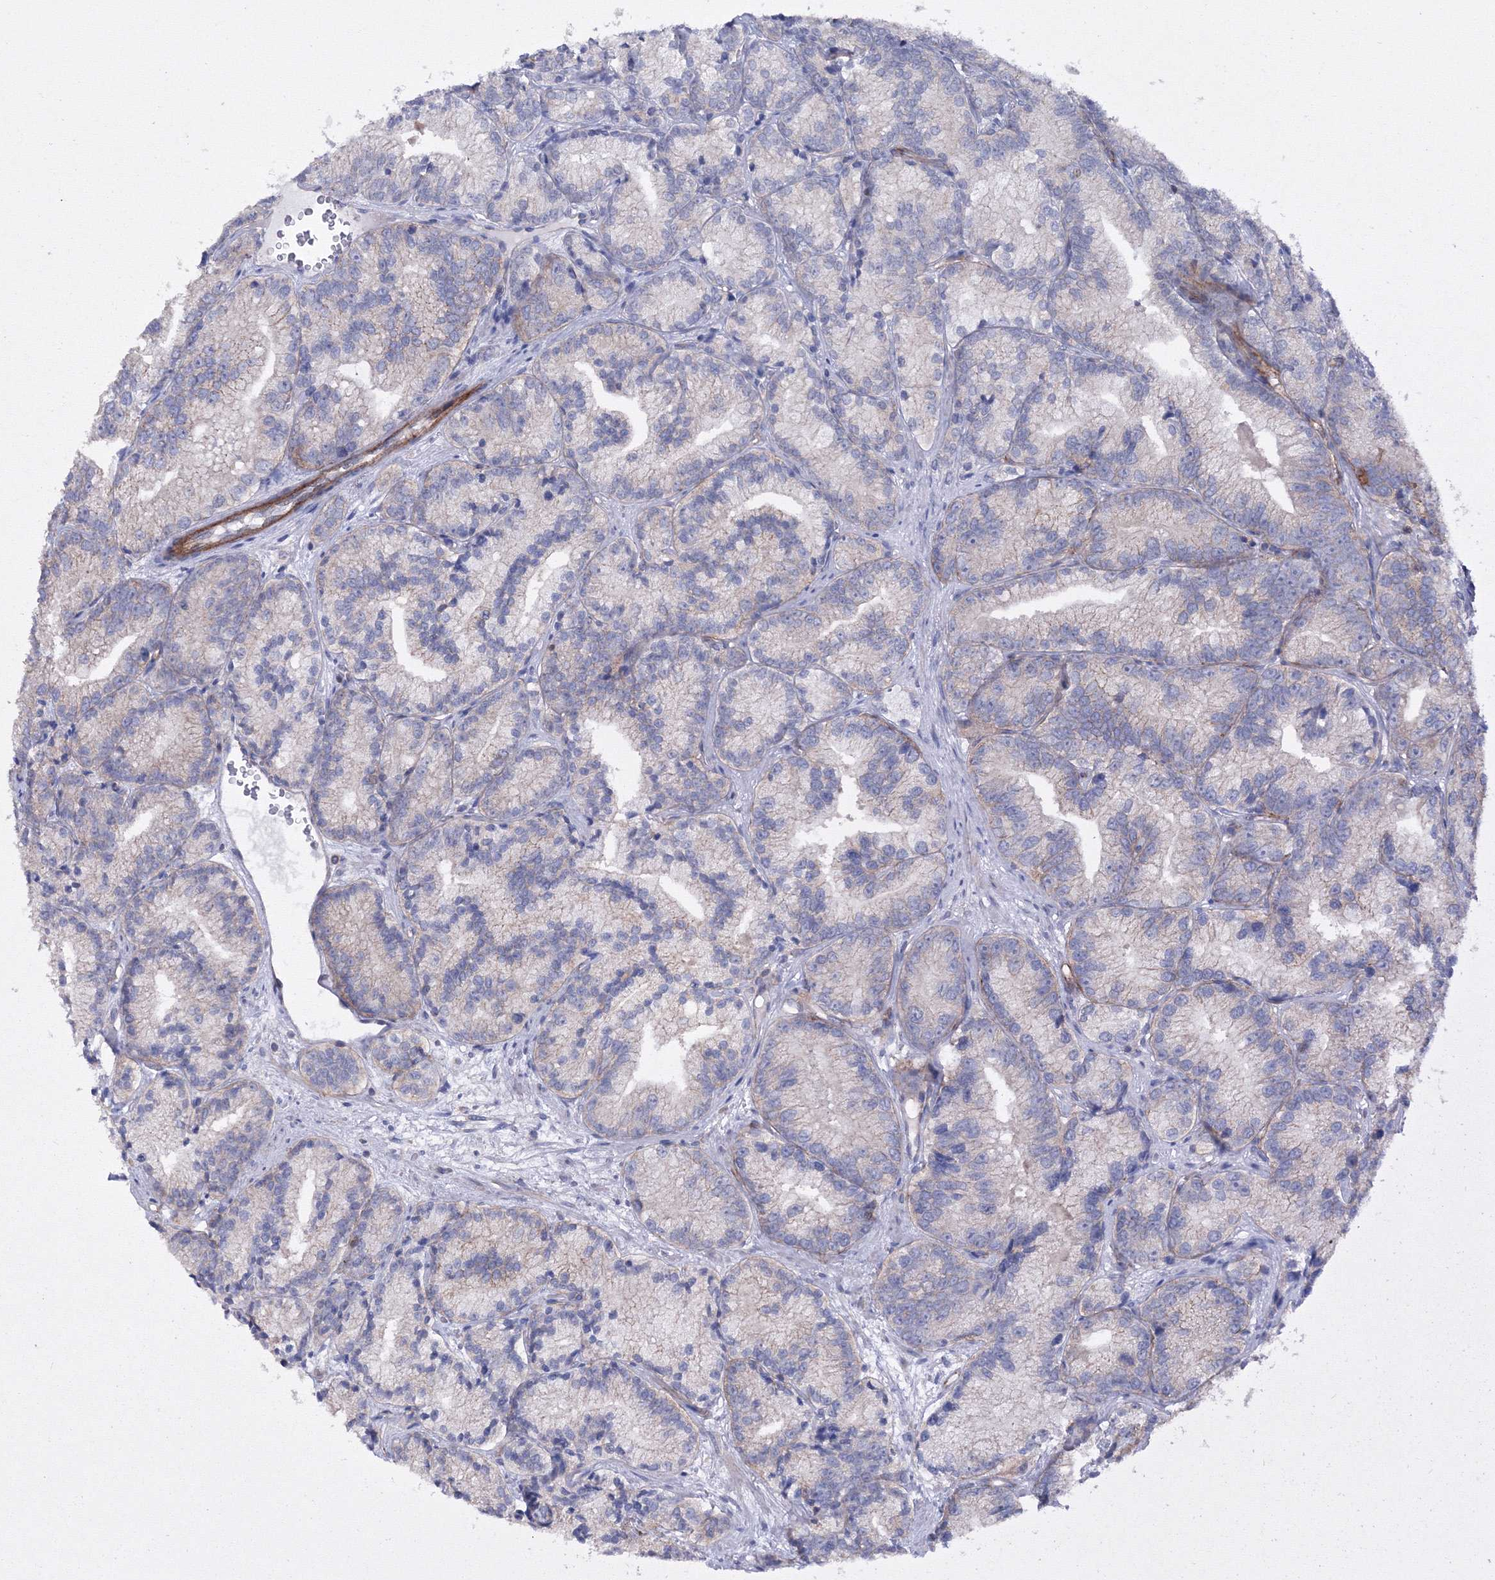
{"staining": {"intensity": "negative", "quantity": "none", "location": "none"}, "tissue": "prostate cancer", "cell_type": "Tumor cells", "image_type": "cancer", "snomed": [{"axis": "morphology", "description": "Adenocarcinoma, Low grade"}, {"axis": "topography", "description": "Prostate"}], "caption": "Tumor cells show no significant protein staining in prostate cancer. (DAB (3,3'-diaminobenzidine) immunohistochemistry (IHC), high magnification).", "gene": "GGA2", "patient": {"sex": "male", "age": 89}}